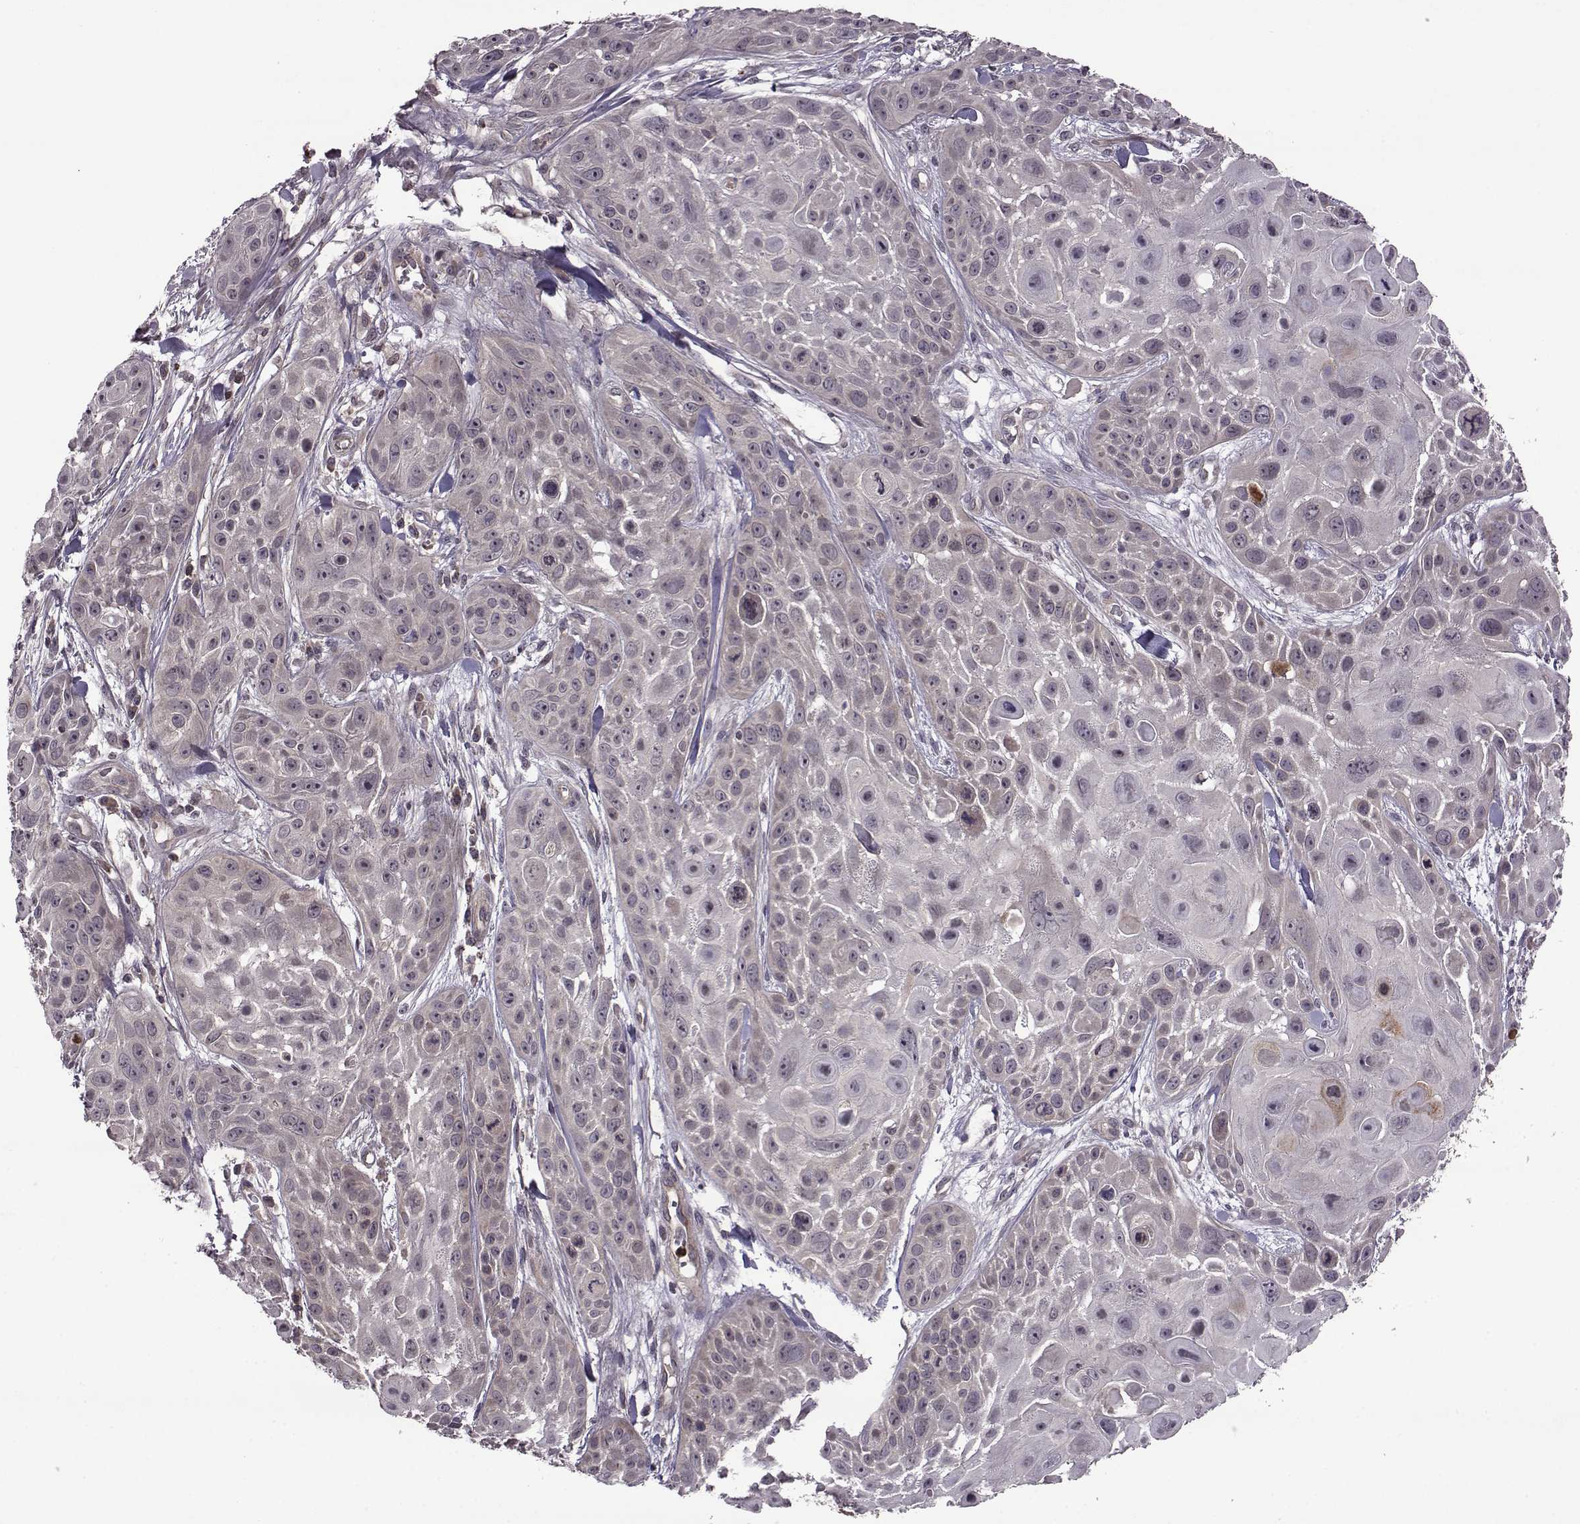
{"staining": {"intensity": "negative", "quantity": "none", "location": "none"}, "tissue": "skin cancer", "cell_type": "Tumor cells", "image_type": "cancer", "snomed": [{"axis": "morphology", "description": "Squamous cell carcinoma, NOS"}, {"axis": "topography", "description": "Skin"}, {"axis": "topography", "description": "Anal"}], "caption": "There is no significant expression in tumor cells of squamous cell carcinoma (skin).", "gene": "TRMU", "patient": {"sex": "female", "age": 75}}